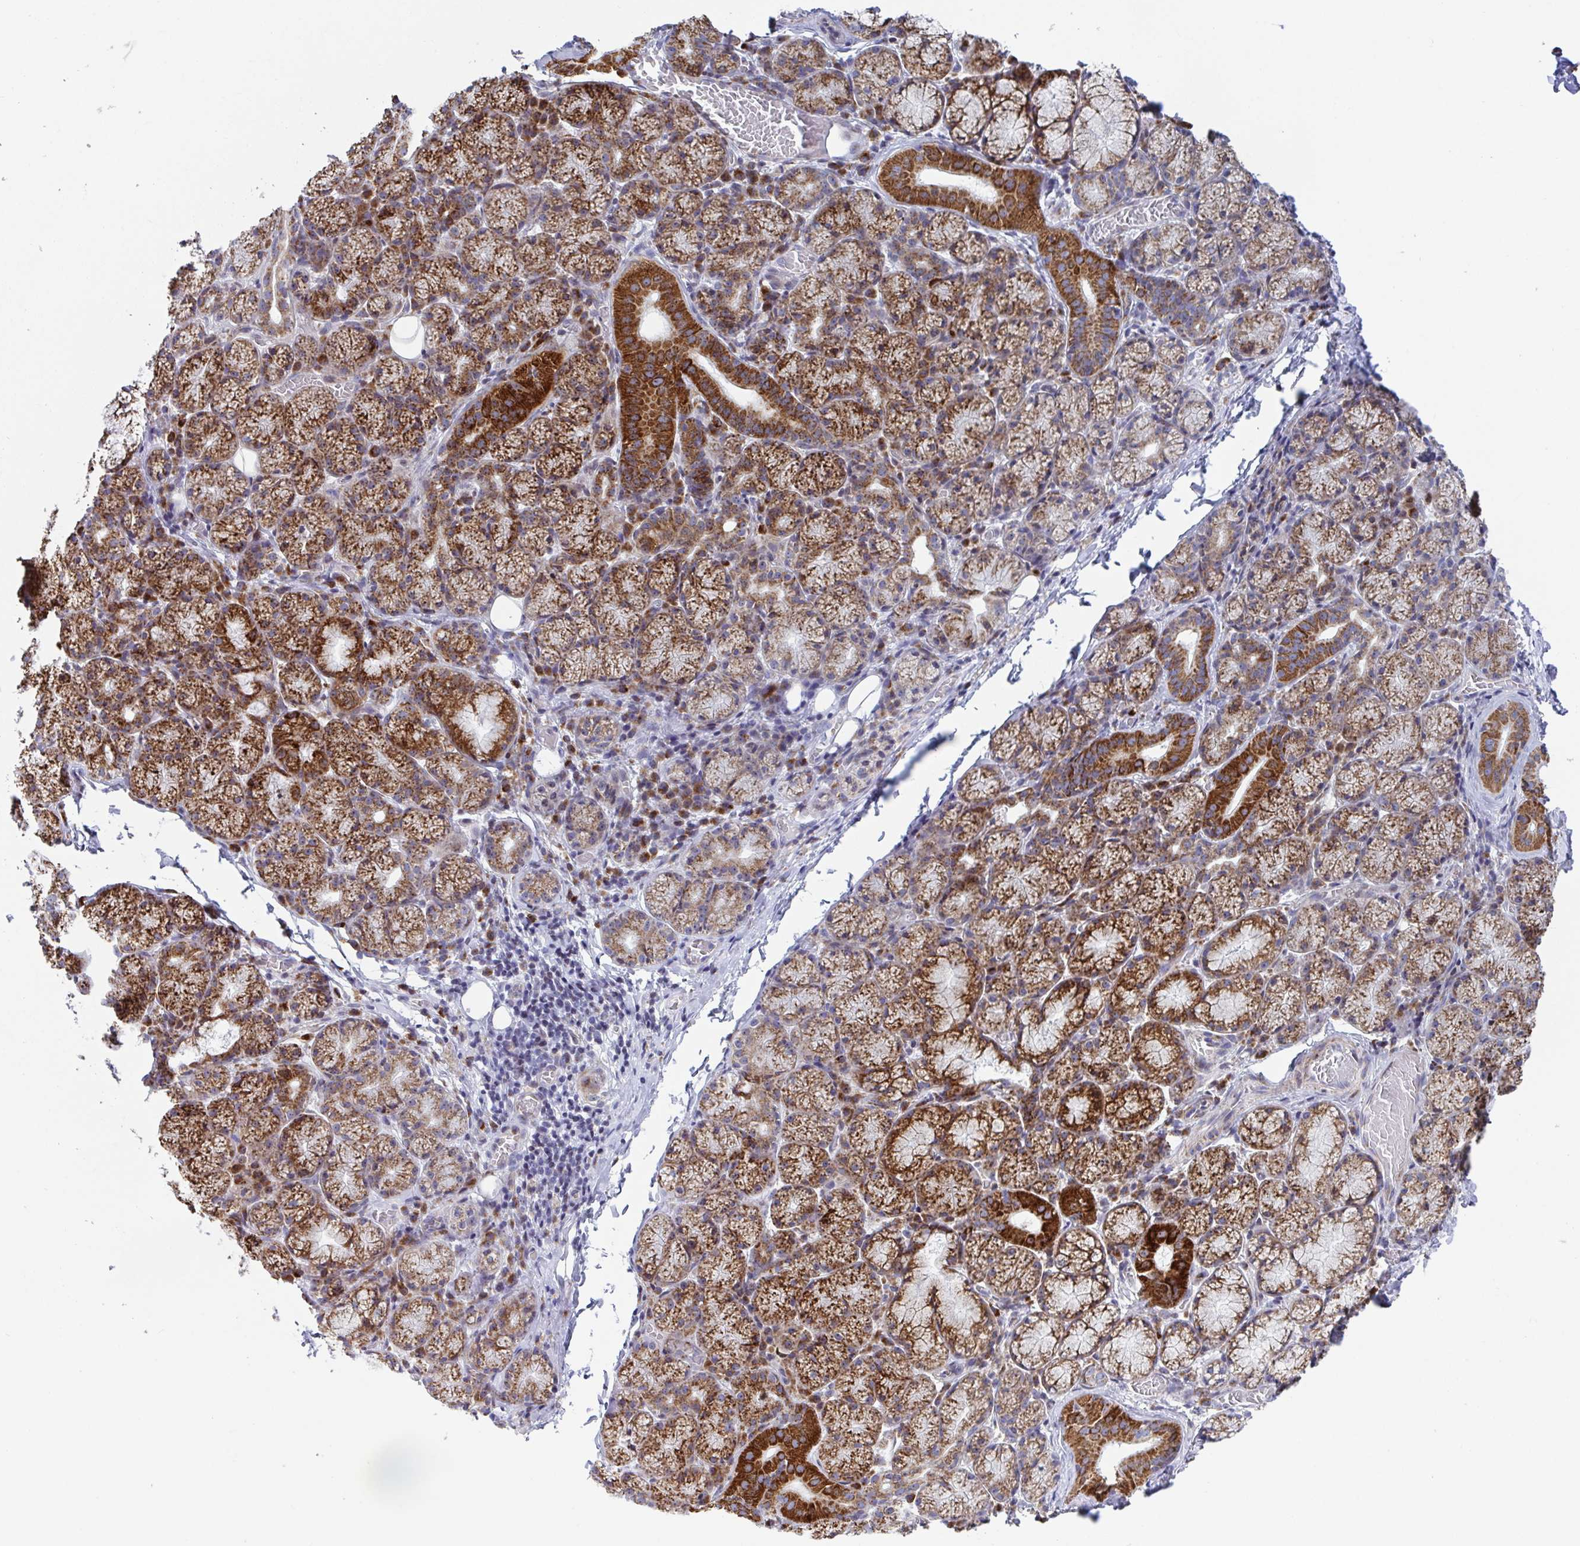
{"staining": {"intensity": "strong", "quantity": ">75%", "location": "cytoplasmic/membranous"}, "tissue": "salivary gland", "cell_type": "Glandular cells", "image_type": "normal", "snomed": [{"axis": "morphology", "description": "Normal tissue, NOS"}, {"axis": "topography", "description": "Salivary gland"}], "caption": "An IHC micrograph of normal tissue is shown. Protein staining in brown shows strong cytoplasmic/membranous positivity in salivary gland within glandular cells. The protein of interest is shown in brown color, while the nuclei are stained blue.", "gene": "ATP5MJ", "patient": {"sex": "female", "age": 24}}